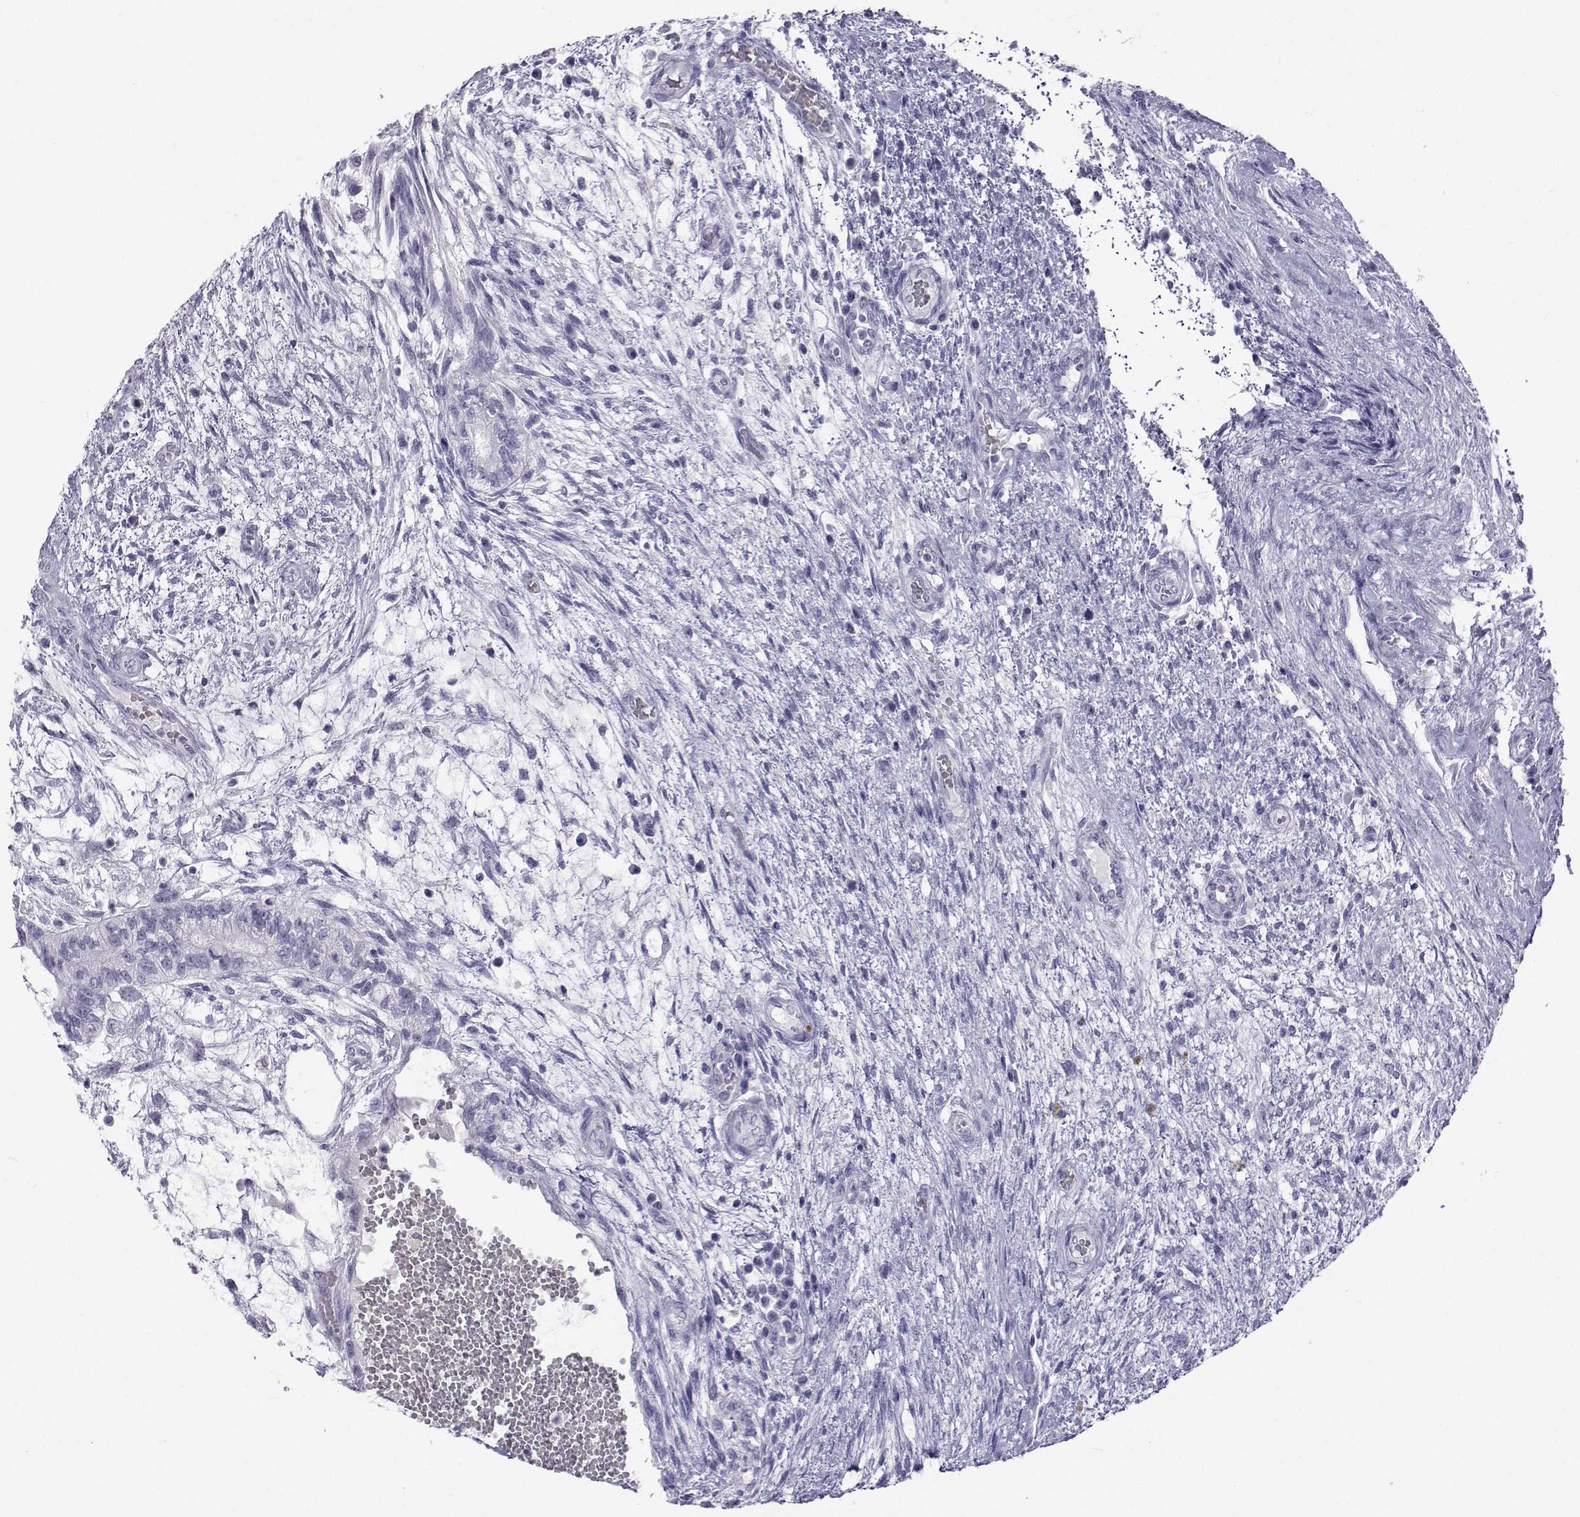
{"staining": {"intensity": "negative", "quantity": "none", "location": "none"}, "tissue": "testis cancer", "cell_type": "Tumor cells", "image_type": "cancer", "snomed": [{"axis": "morphology", "description": "Normal tissue, NOS"}, {"axis": "morphology", "description": "Carcinoma, Embryonal, NOS"}, {"axis": "topography", "description": "Testis"}, {"axis": "topography", "description": "Epididymis"}], "caption": "Immunohistochemical staining of embryonal carcinoma (testis) displays no significant expression in tumor cells.", "gene": "ACTL7A", "patient": {"sex": "male", "age": 32}}